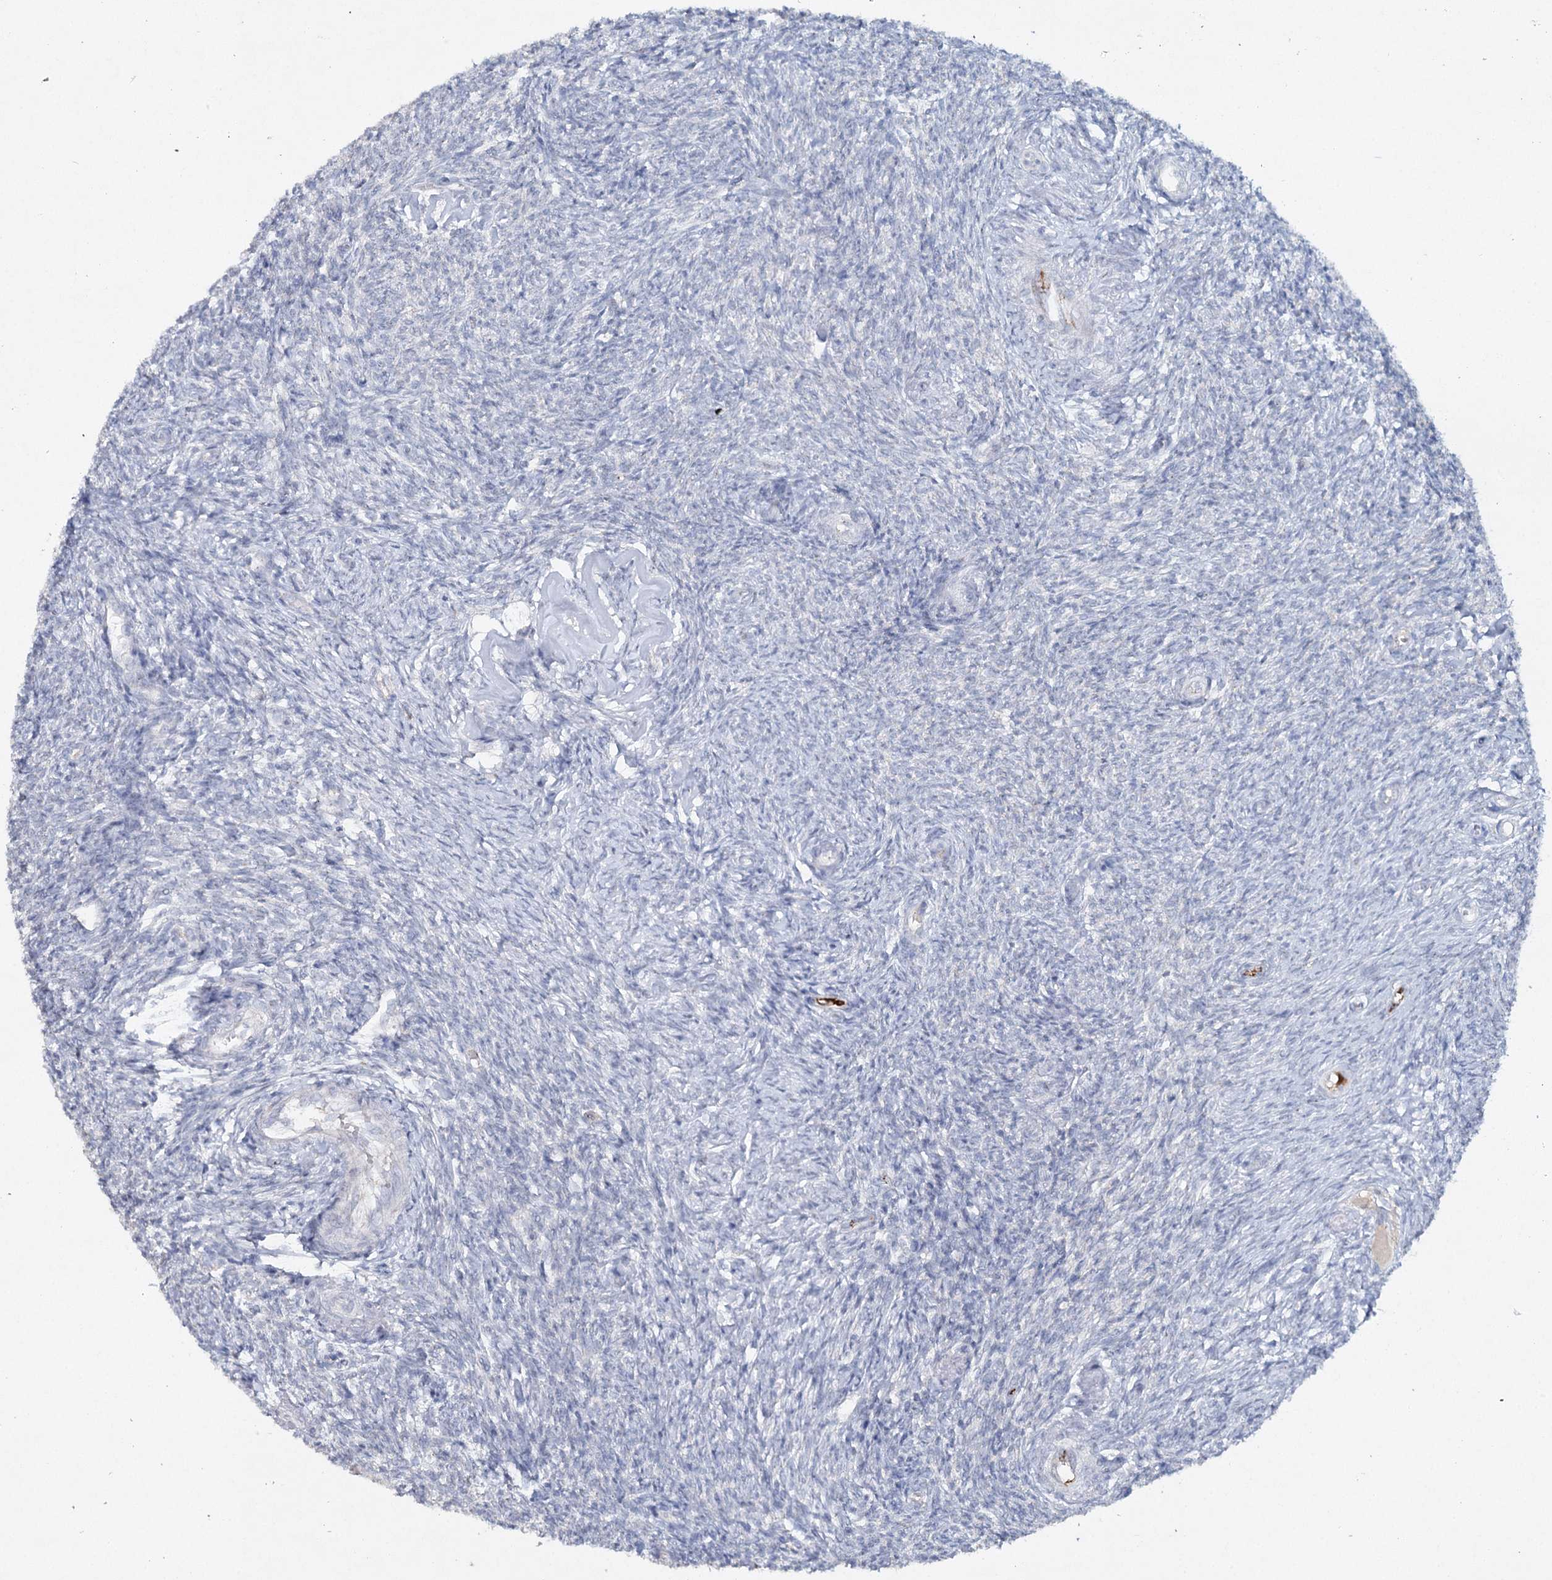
{"staining": {"intensity": "negative", "quantity": "none", "location": "none"}, "tissue": "ovary", "cell_type": "Ovarian stroma cells", "image_type": "normal", "snomed": [{"axis": "morphology", "description": "Normal tissue, NOS"}, {"axis": "topography", "description": "Ovary"}], "caption": "Immunohistochemistry (IHC) of unremarkable ovary displays no staining in ovarian stroma cells.", "gene": "RFX6", "patient": {"sex": "female", "age": 44}}